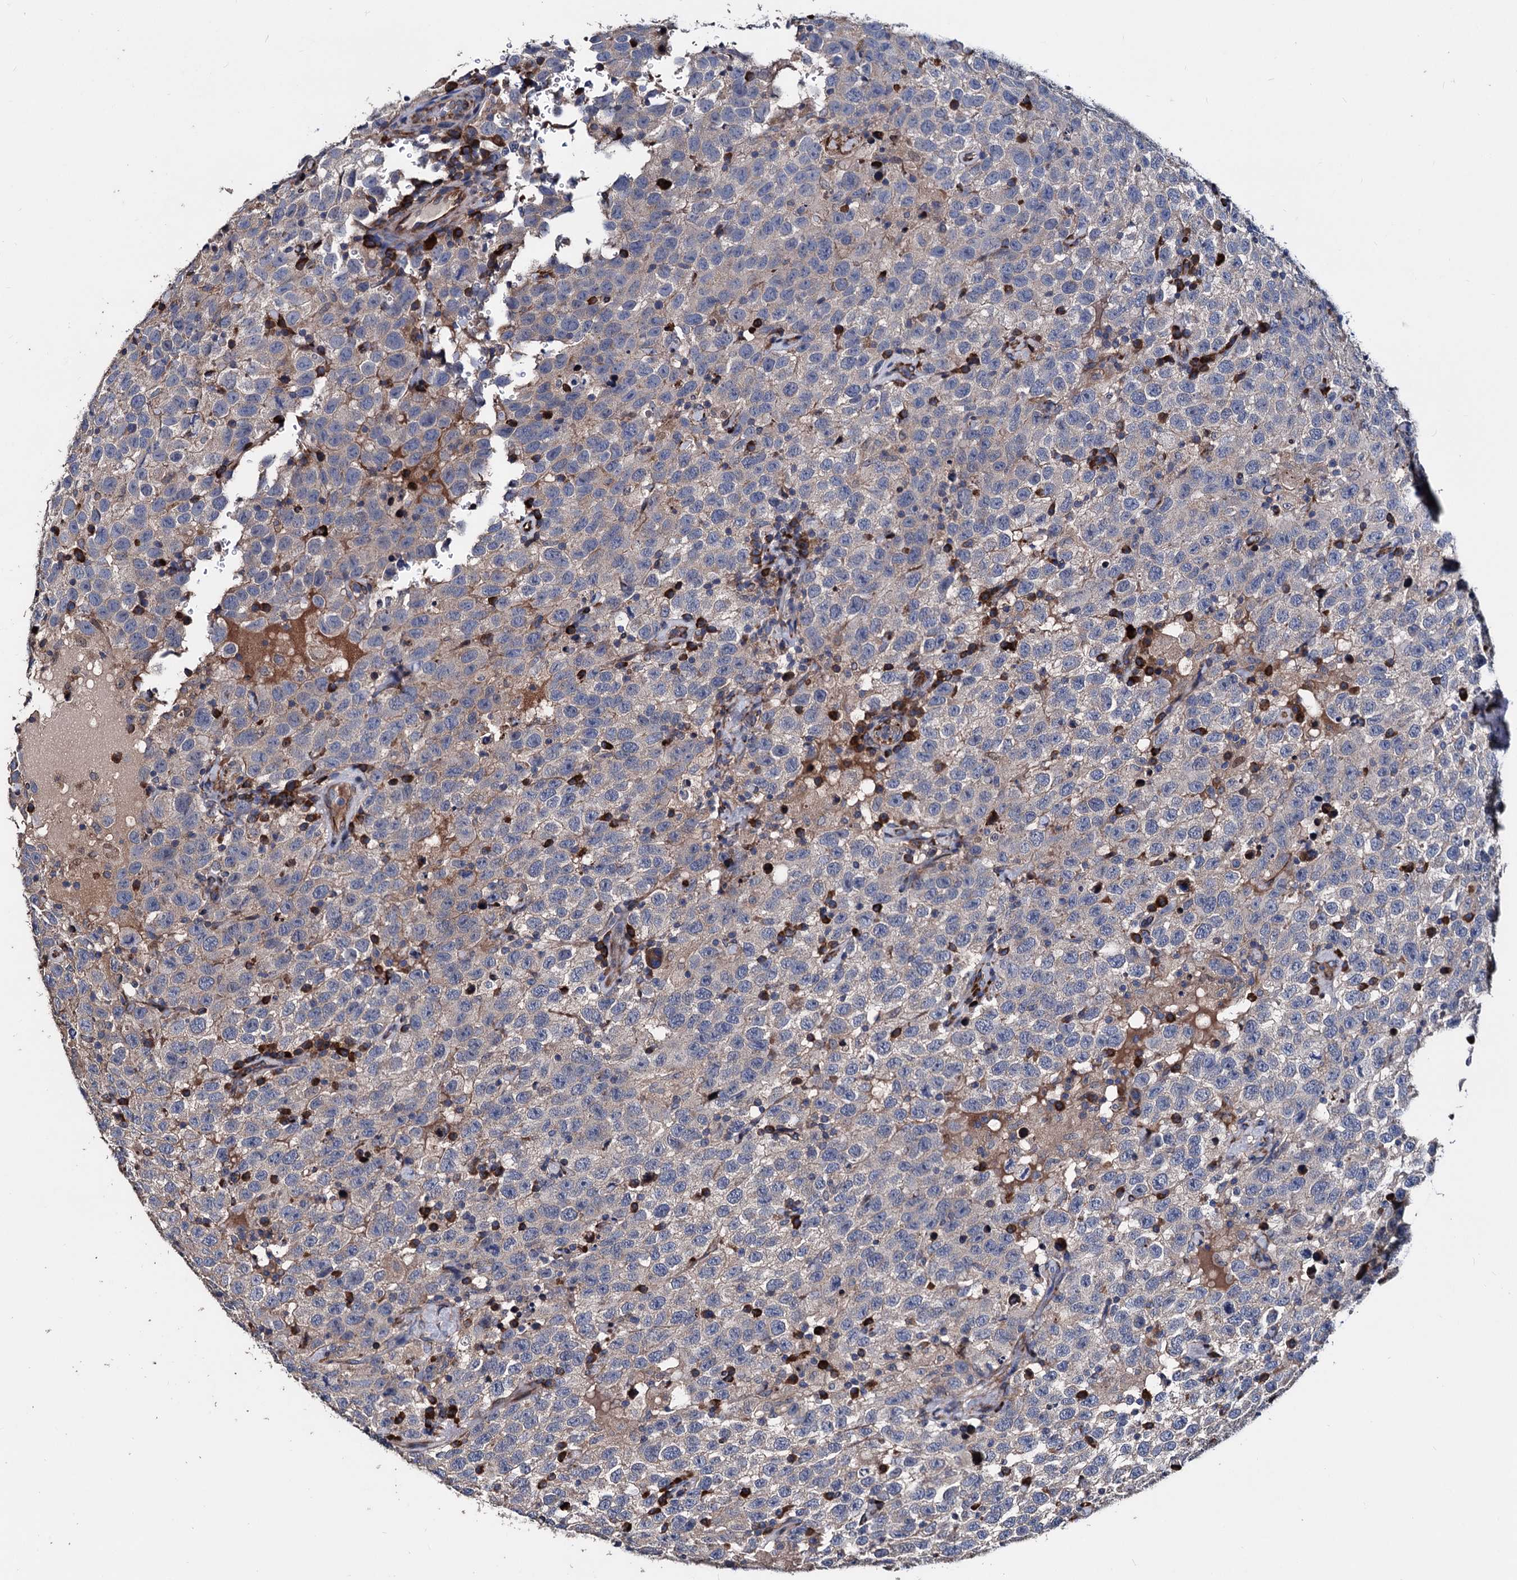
{"staining": {"intensity": "negative", "quantity": "none", "location": "none"}, "tissue": "testis cancer", "cell_type": "Tumor cells", "image_type": "cancer", "snomed": [{"axis": "morphology", "description": "Seminoma, NOS"}, {"axis": "topography", "description": "Testis"}], "caption": "Histopathology image shows no significant protein positivity in tumor cells of testis cancer. (DAB immunohistochemistry (IHC) with hematoxylin counter stain).", "gene": "AKAP11", "patient": {"sex": "male", "age": 41}}